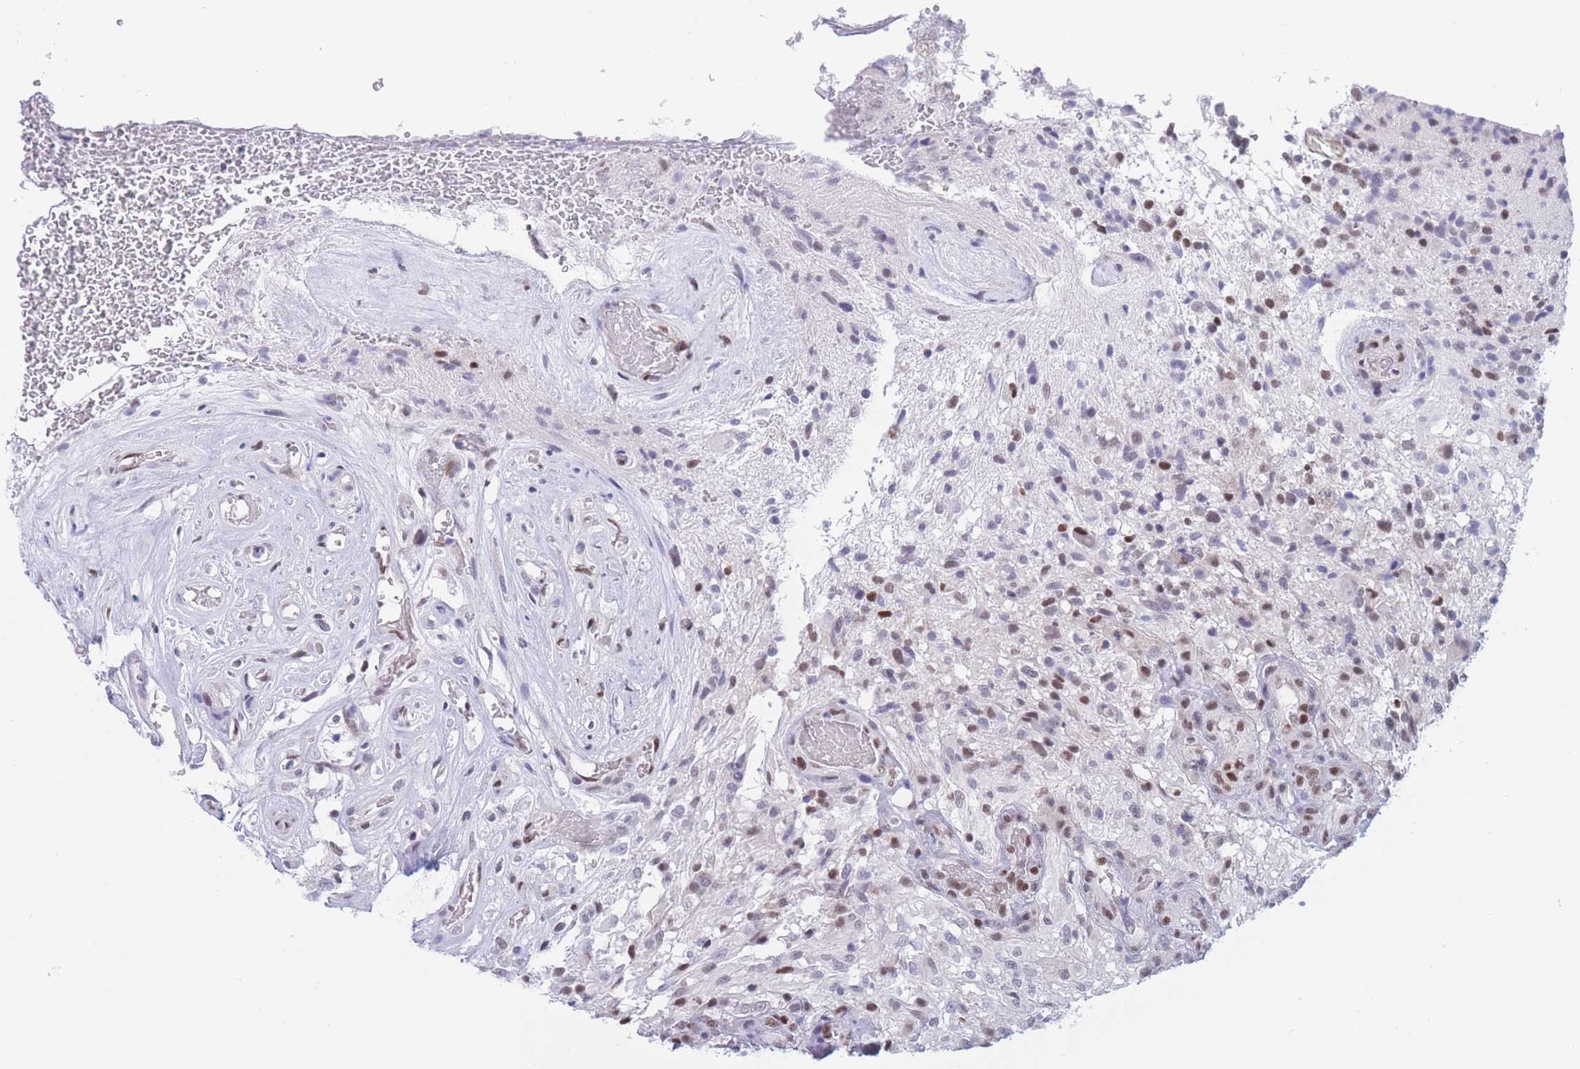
{"staining": {"intensity": "moderate", "quantity": "25%-75%", "location": "nuclear"}, "tissue": "glioma", "cell_type": "Tumor cells", "image_type": "cancer", "snomed": [{"axis": "morphology", "description": "Glioma, malignant, High grade"}, {"axis": "topography", "description": "Brain"}], "caption": "About 25%-75% of tumor cells in human high-grade glioma (malignant) demonstrate moderate nuclear protein staining as visualized by brown immunohistochemical staining.", "gene": "NASP", "patient": {"sex": "male", "age": 56}}